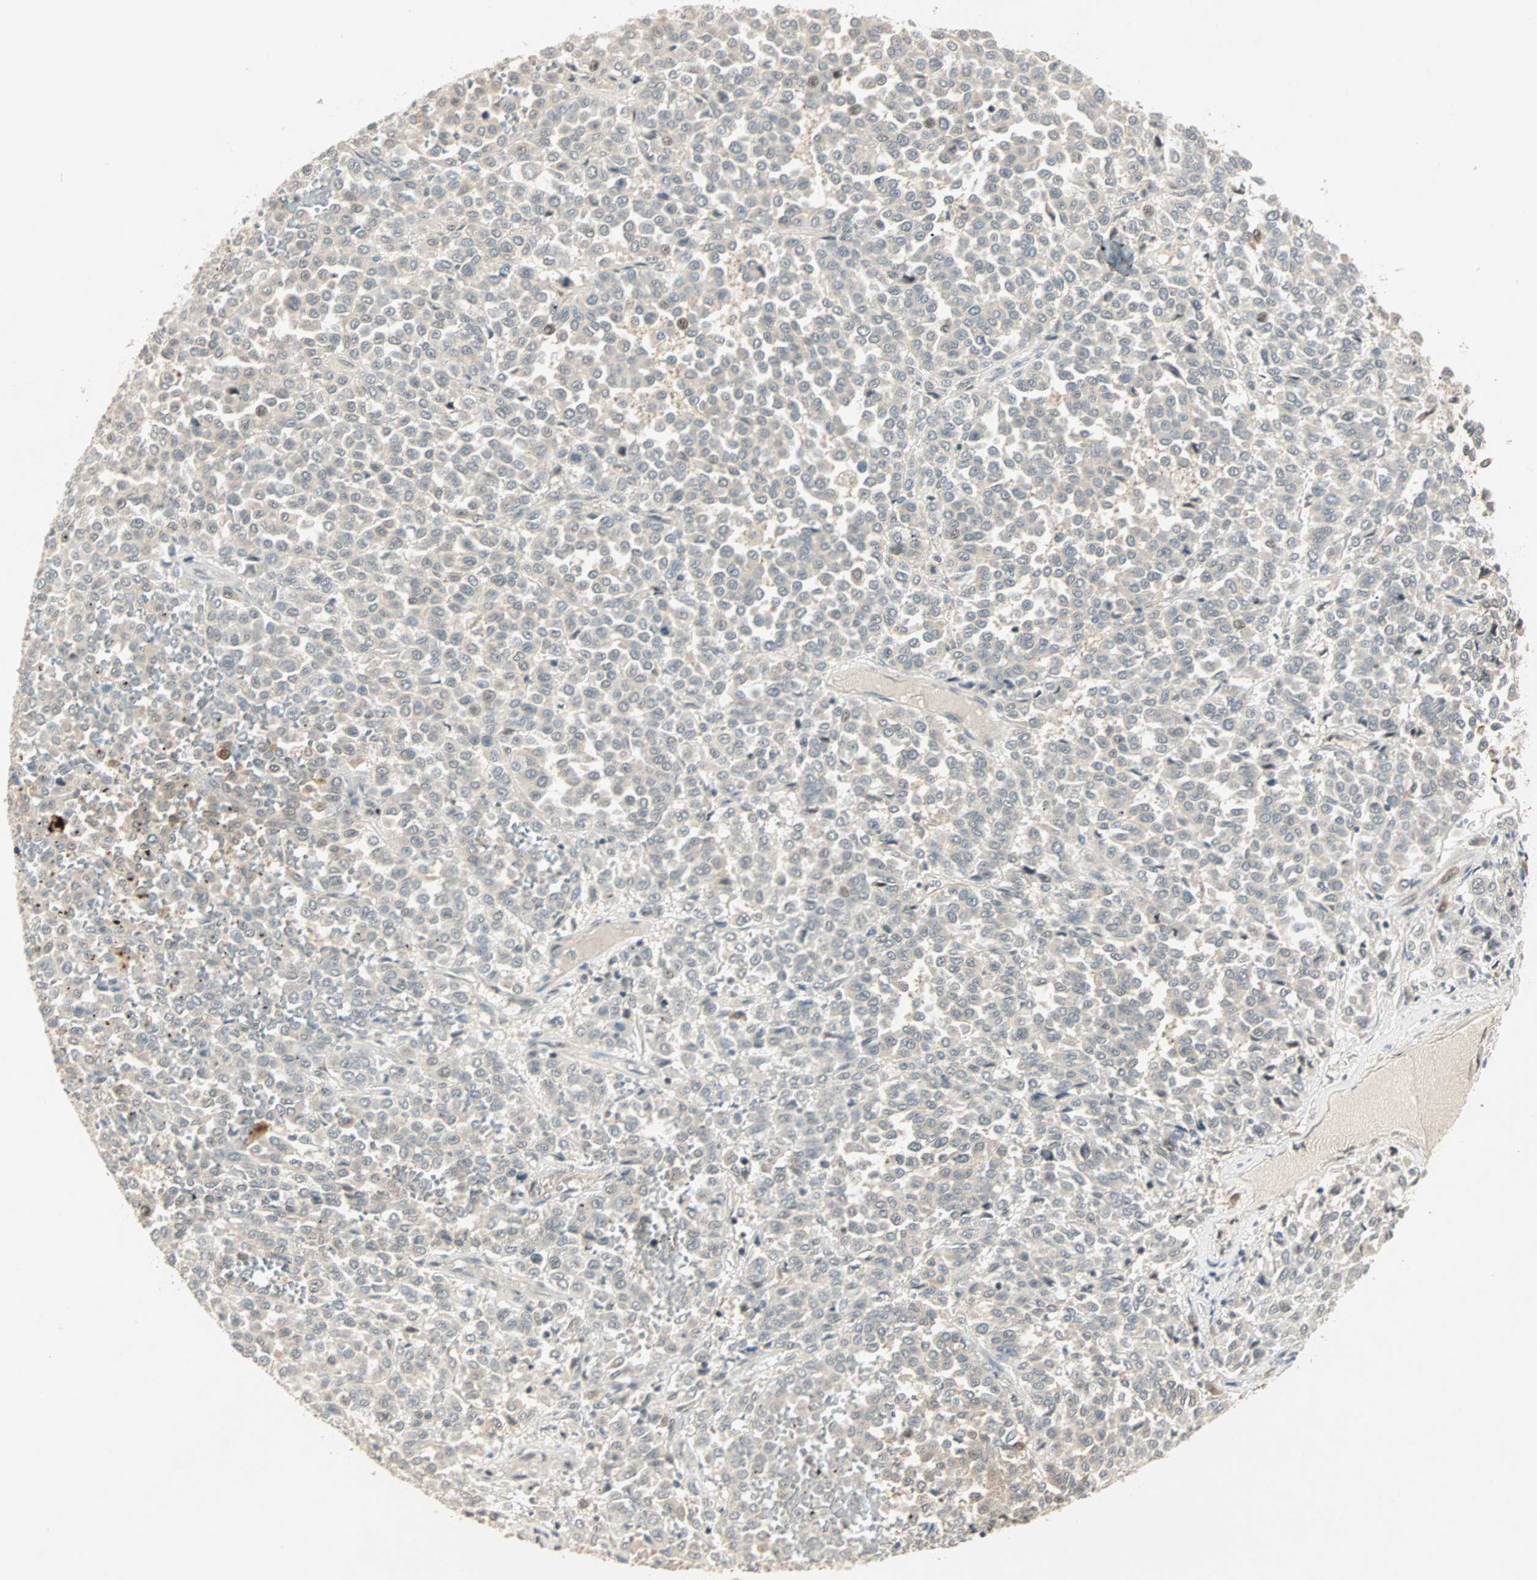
{"staining": {"intensity": "negative", "quantity": "none", "location": "none"}, "tissue": "melanoma", "cell_type": "Tumor cells", "image_type": "cancer", "snomed": [{"axis": "morphology", "description": "Malignant melanoma, Metastatic site"}, {"axis": "topography", "description": "Pancreas"}], "caption": "A micrograph of human malignant melanoma (metastatic site) is negative for staining in tumor cells. The staining was performed using DAB (3,3'-diaminobenzidine) to visualize the protein expression in brown, while the nuclei were stained in blue with hematoxylin (Magnification: 20x).", "gene": "ACSL5", "patient": {"sex": "female", "age": 30}}